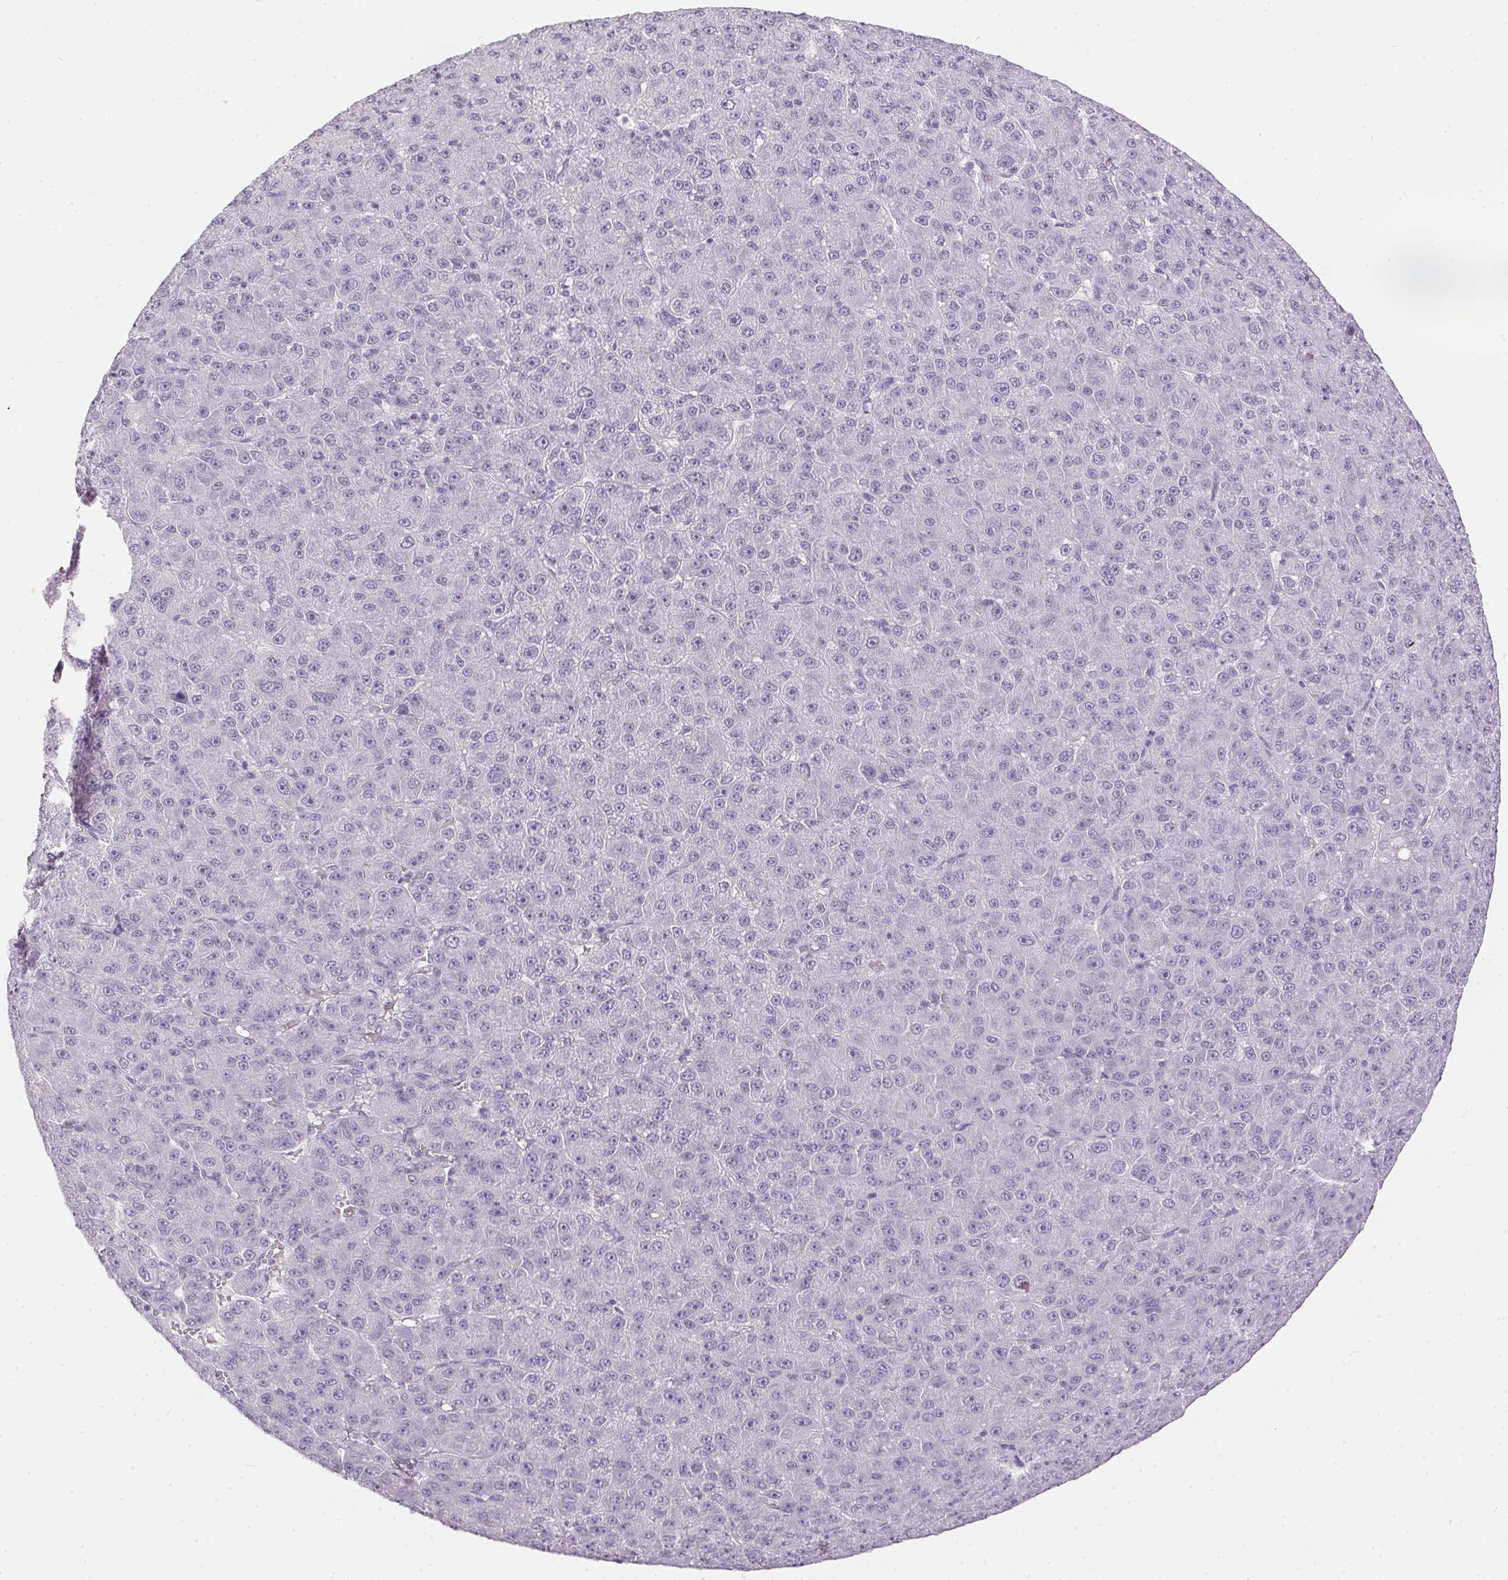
{"staining": {"intensity": "negative", "quantity": "none", "location": "none"}, "tissue": "liver cancer", "cell_type": "Tumor cells", "image_type": "cancer", "snomed": [{"axis": "morphology", "description": "Carcinoma, Hepatocellular, NOS"}, {"axis": "topography", "description": "Liver"}], "caption": "This is an immunohistochemistry (IHC) micrograph of human liver hepatocellular carcinoma. There is no staining in tumor cells.", "gene": "GBP6", "patient": {"sex": "male", "age": 67}}